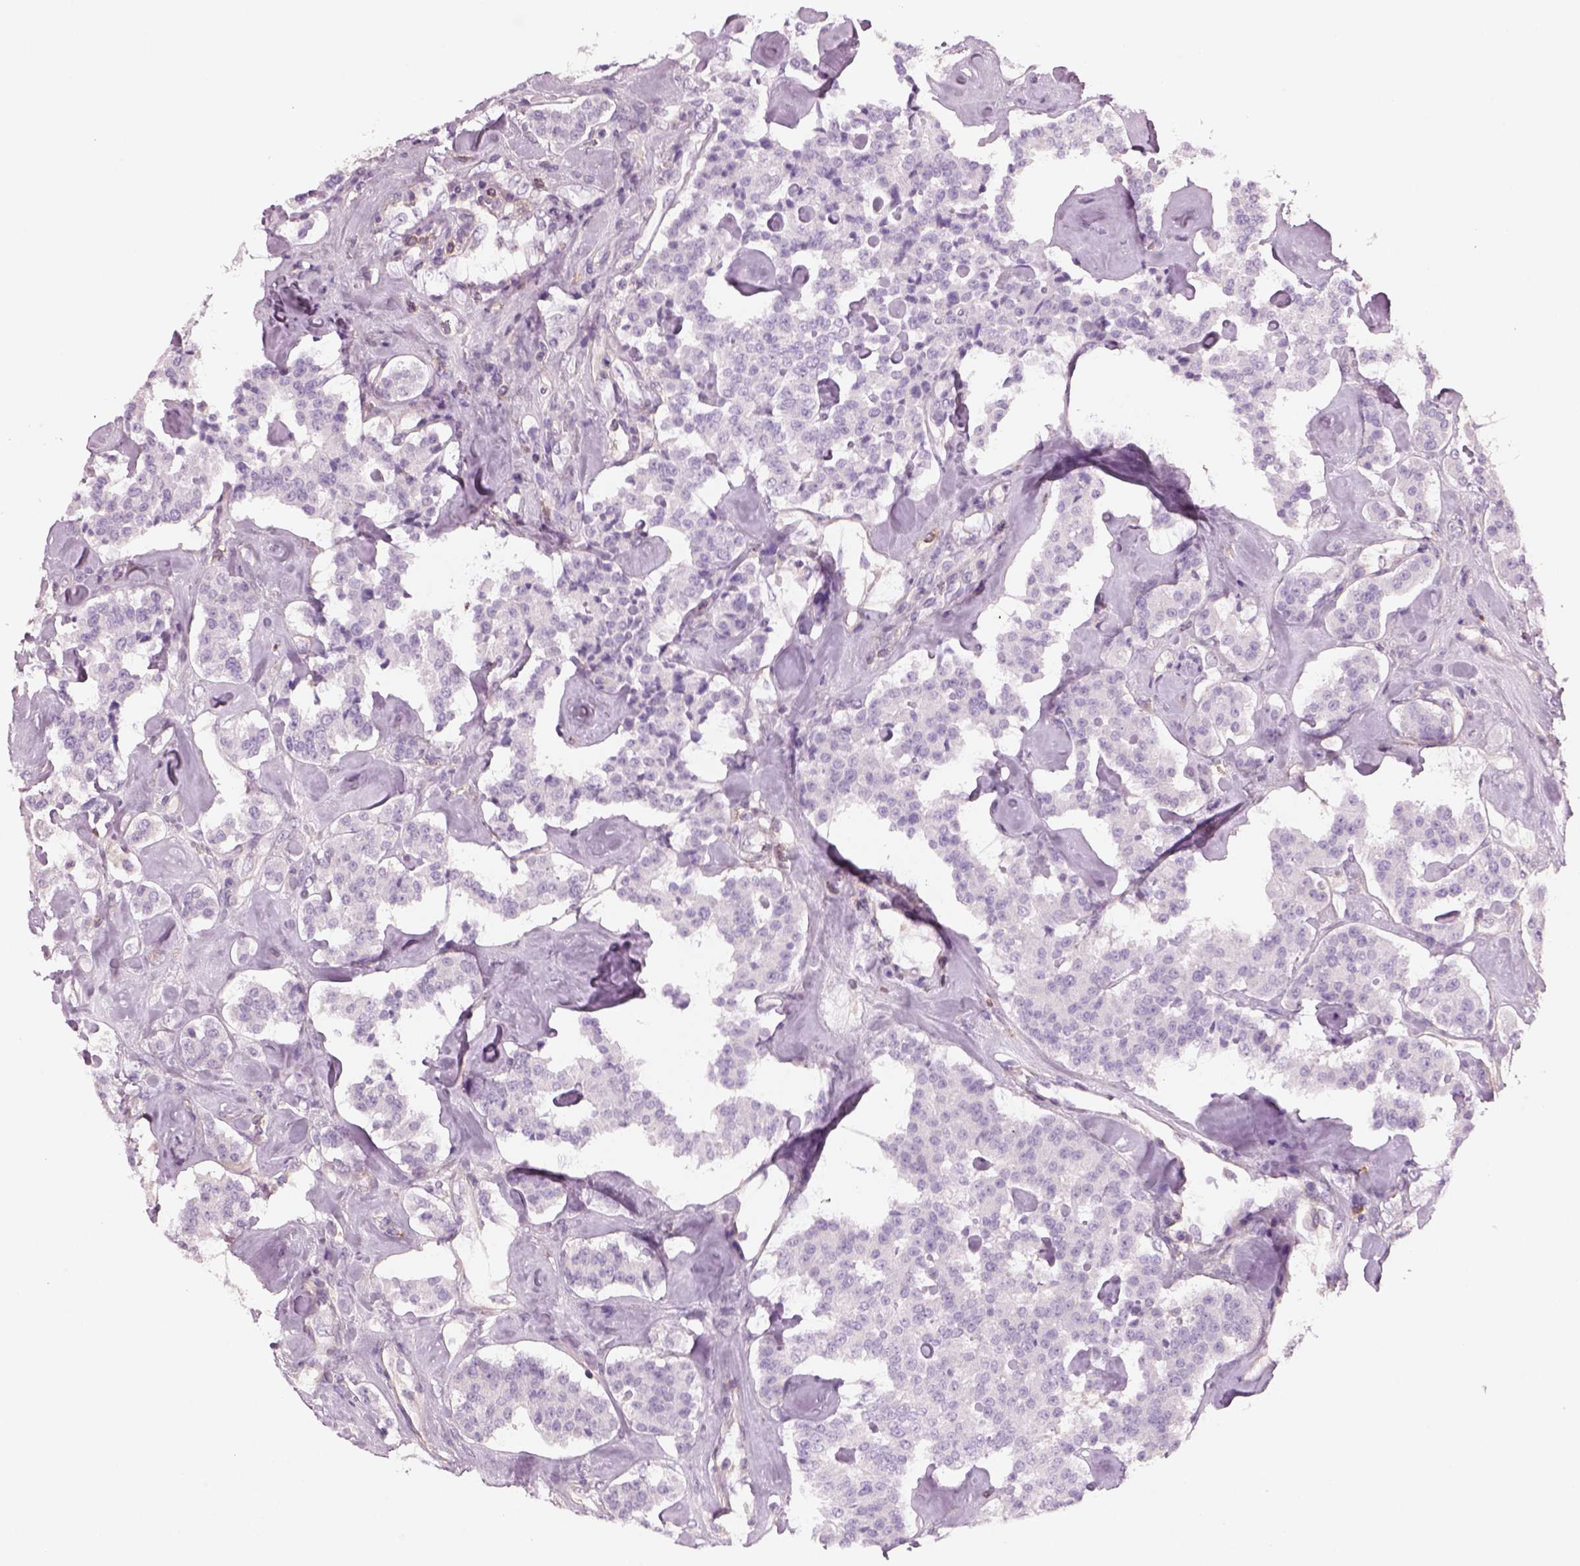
{"staining": {"intensity": "negative", "quantity": "none", "location": "none"}, "tissue": "carcinoid", "cell_type": "Tumor cells", "image_type": "cancer", "snomed": [{"axis": "morphology", "description": "Carcinoid, malignant, NOS"}, {"axis": "topography", "description": "Pancreas"}], "caption": "IHC photomicrograph of human malignant carcinoid stained for a protein (brown), which demonstrates no staining in tumor cells.", "gene": "SLC1A7", "patient": {"sex": "male", "age": 41}}